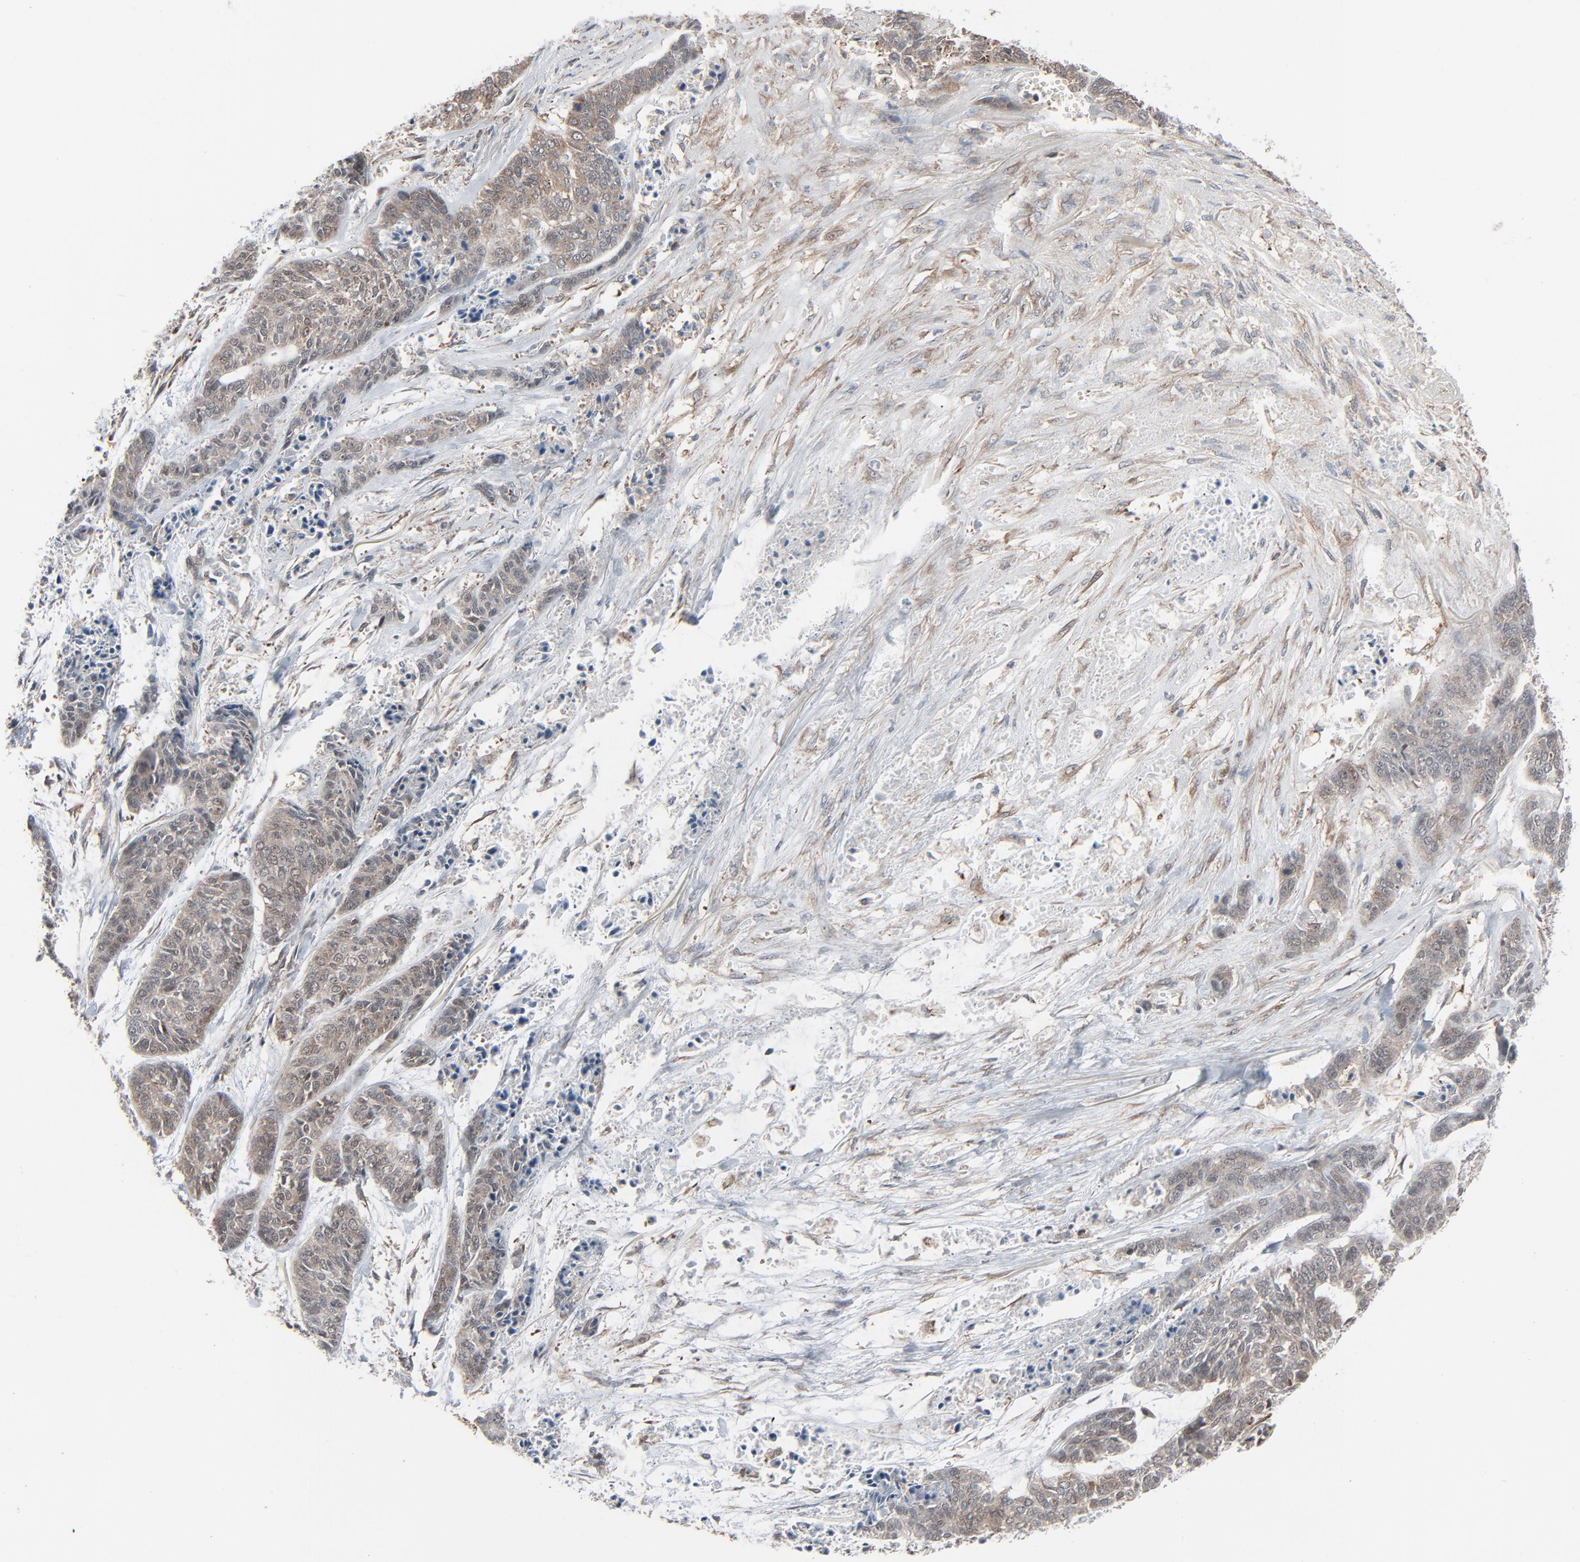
{"staining": {"intensity": "negative", "quantity": "none", "location": "none"}, "tissue": "skin cancer", "cell_type": "Tumor cells", "image_type": "cancer", "snomed": [{"axis": "morphology", "description": "Basal cell carcinoma"}, {"axis": "topography", "description": "Skin"}], "caption": "This histopathology image is of skin basal cell carcinoma stained with immunohistochemistry (IHC) to label a protein in brown with the nuclei are counter-stained blue. There is no positivity in tumor cells.", "gene": "OPTN", "patient": {"sex": "female", "age": 64}}